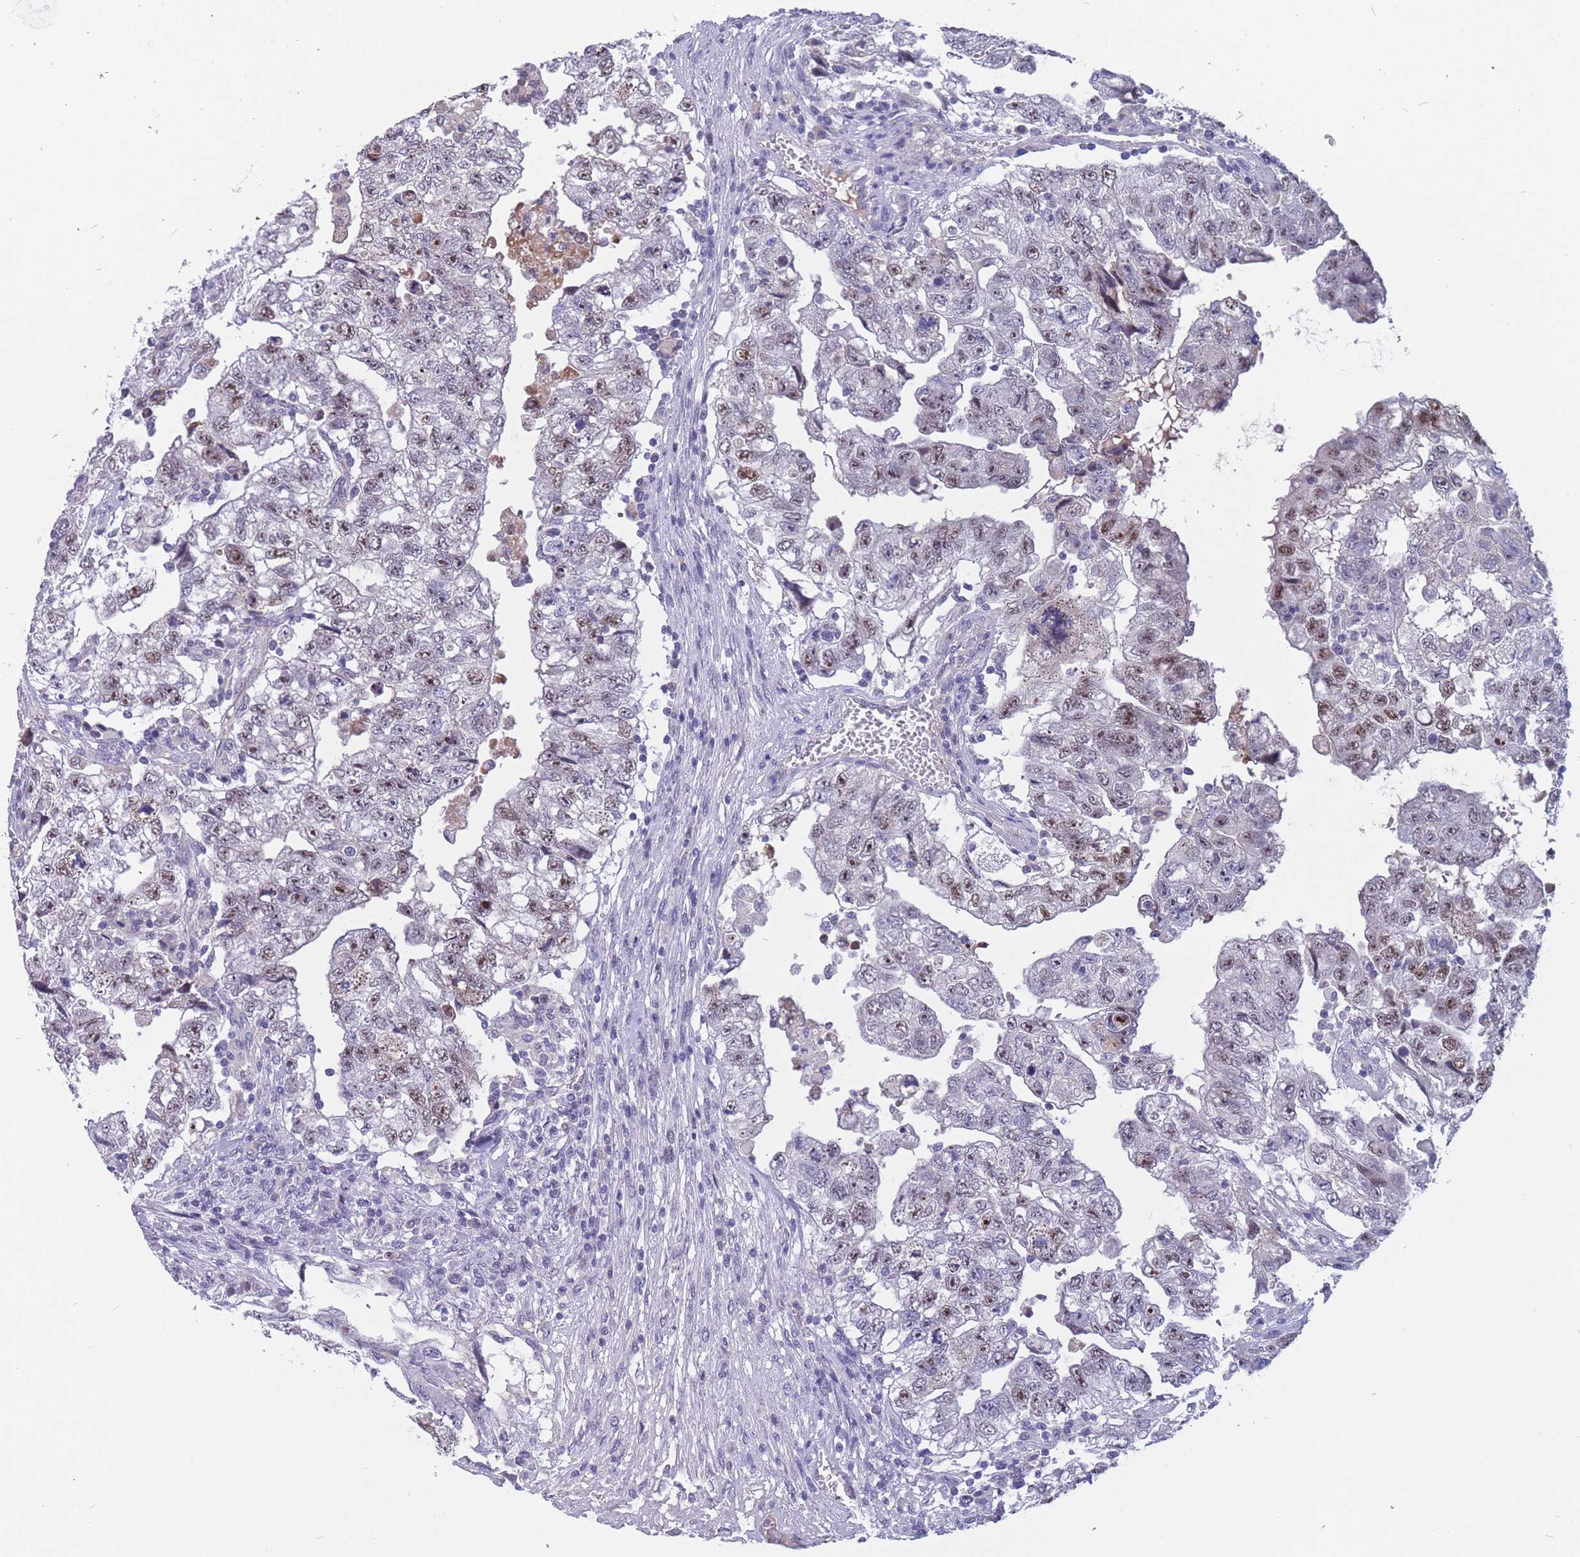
{"staining": {"intensity": "moderate", "quantity": "<25%", "location": "nuclear"}, "tissue": "testis cancer", "cell_type": "Tumor cells", "image_type": "cancer", "snomed": [{"axis": "morphology", "description": "Carcinoma, Embryonal, NOS"}, {"axis": "topography", "description": "Testis"}], "caption": "Human testis cancer (embryonal carcinoma) stained for a protein (brown) exhibits moderate nuclear positive staining in about <25% of tumor cells.", "gene": "BOP1", "patient": {"sex": "male", "age": 36}}